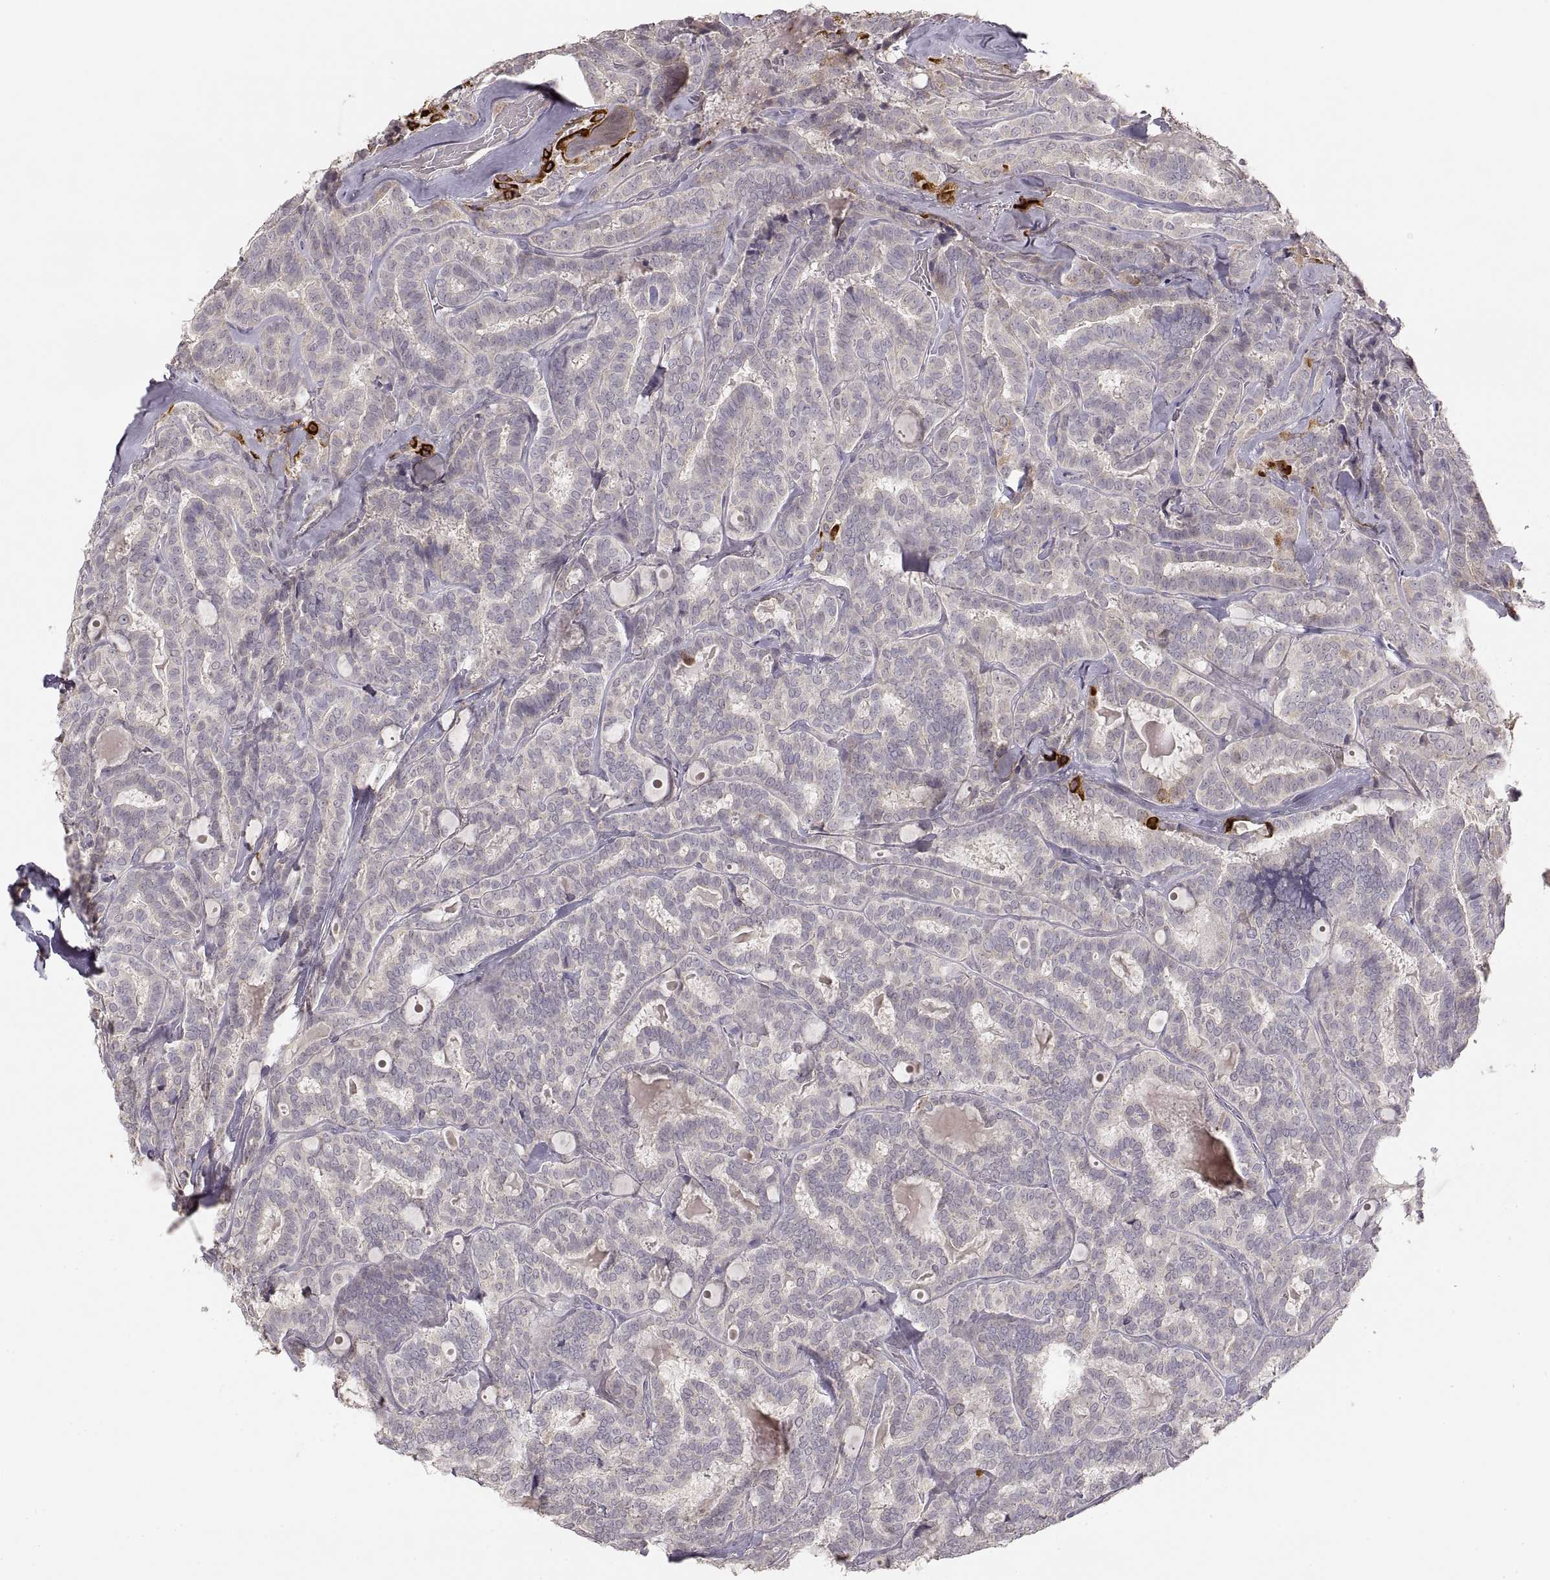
{"staining": {"intensity": "strong", "quantity": "<25%", "location": "cytoplasmic/membranous"}, "tissue": "thyroid cancer", "cell_type": "Tumor cells", "image_type": "cancer", "snomed": [{"axis": "morphology", "description": "Papillary adenocarcinoma, NOS"}, {"axis": "topography", "description": "Thyroid gland"}], "caption": "Immunohistochemical staining of human thyroid cancer (papillary adenocarcinoma) displays medium levels of strong cytoplasmic/membranous staining in approximately <25% of tumor cells.", "gene": "LAMC2", "patient": {"sex": "female", "age": 39}}